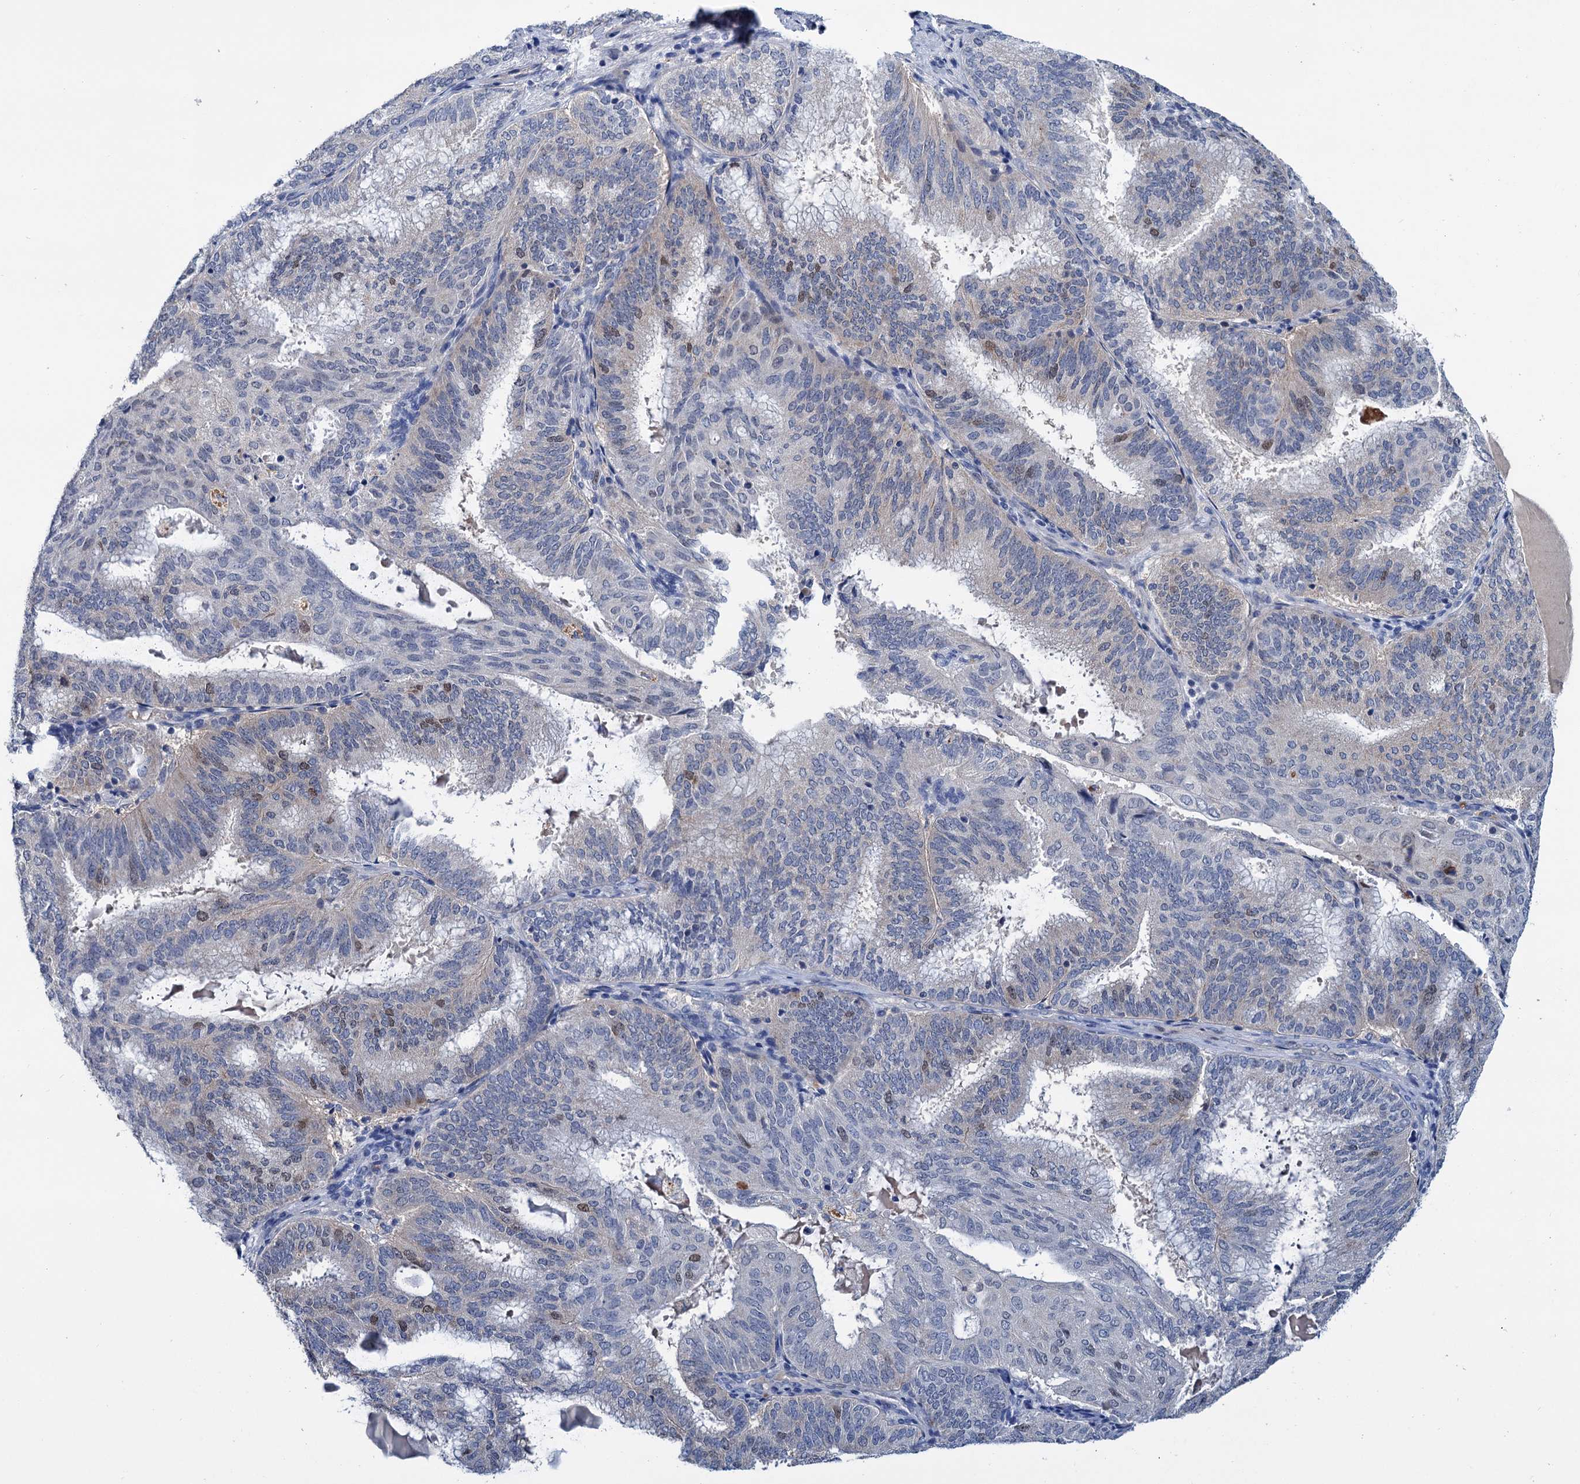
{"staining": {"intensity": "moderate", "quantity": "<25%", "location": "nuclear"}, "tissue": "endometrial cancer", "cell_type": "Tumor cells", "image_type": "cancer", "snomed": [{"axis": "morphology", "description": "Adenocarcinoma, NOS"}, {"axis": "topography", "description": "Endometrium"}], "caption": "Human endometrial adenocarcinoma stained for a protein (brown) exhibits moderate nuclear positive expression in approximately <25% of tumor cells.", "gene": "FAM111B", "patient": {"sex": "female", "age": 49}}